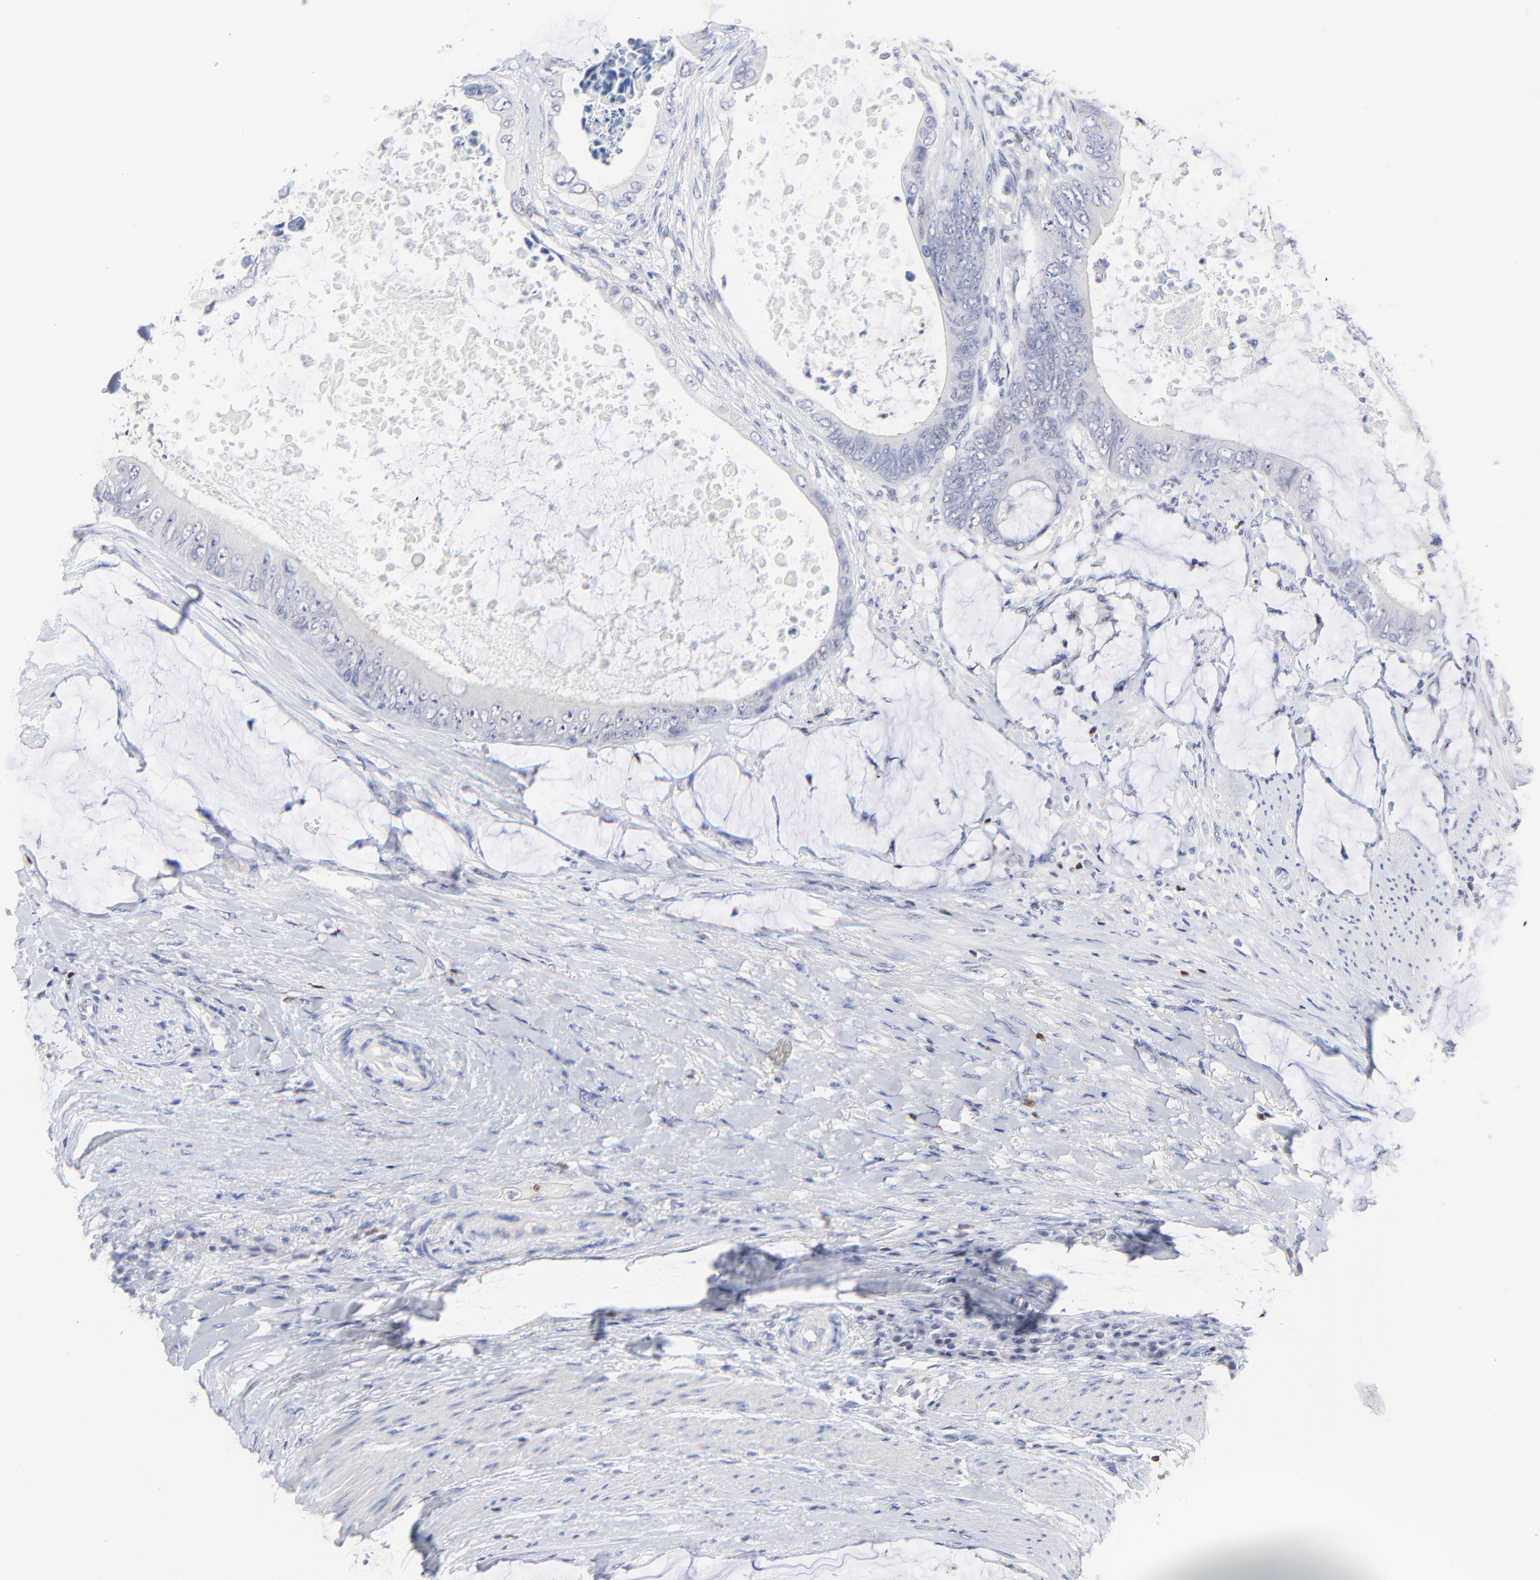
{"staining": {"intensity": "negative", "quantity": "none", "location": "none"}, "tissue": "colorectal cancer", "cell_type": "Tumor cells", "image_type": "cancer", "snomed": [{"axis": "morphology", "description": "Normal tissue, NOS"}, {"axis": "morphology", "description": "Adenocarcinoma, NOS"}, {"axis": "topography", "description": "Rectum"}, {"axis": "topography", "description": "Peripheral nerve tissue"}], "caption": "Colorectal adenocarcinoma was stained to show a protein in brown. There is no significant expression in tumor cells.", "gene": "ZAP70", "patient": {"sex": "female", "age": 77}}